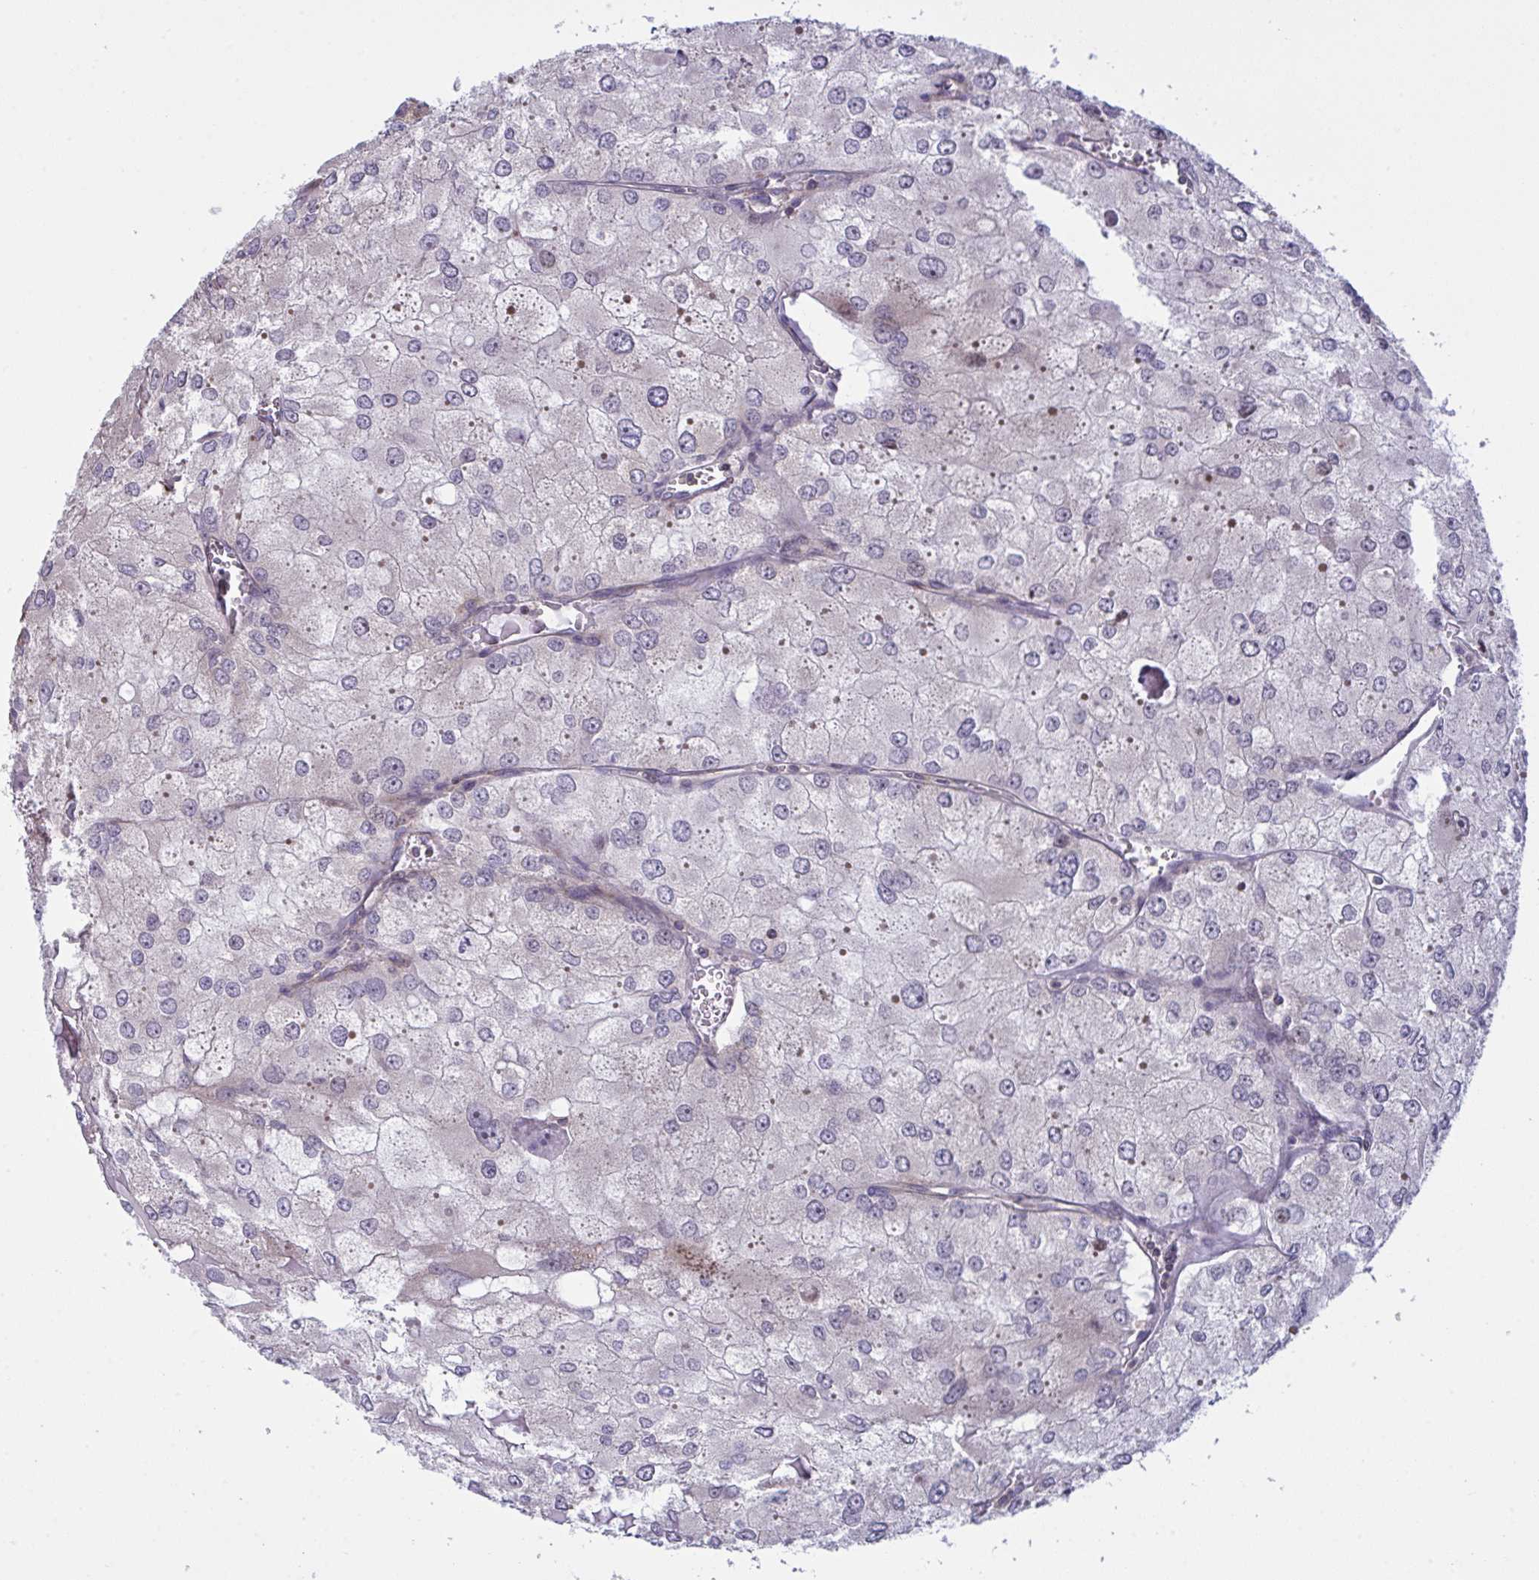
{"staining": {"intensity": "negative", "quantity": "none", "location": "none"}, "tissue": "renal cancer", "cell_type": "Tumor cells", "image_type": "cancer", "snomed": [{"axis": "morphology", "description": "Adenocarcinoma, NOS"}, {"axis": "topography", "description": "Kidney"}], "caption": "An immunohistochemistry image of renal adenocarcinoma is shown. There is no staining in tumor cells of renal adenocarcinoma.", "gene": "MICOS10", "patient": {"sex": "female", "age": 70}}